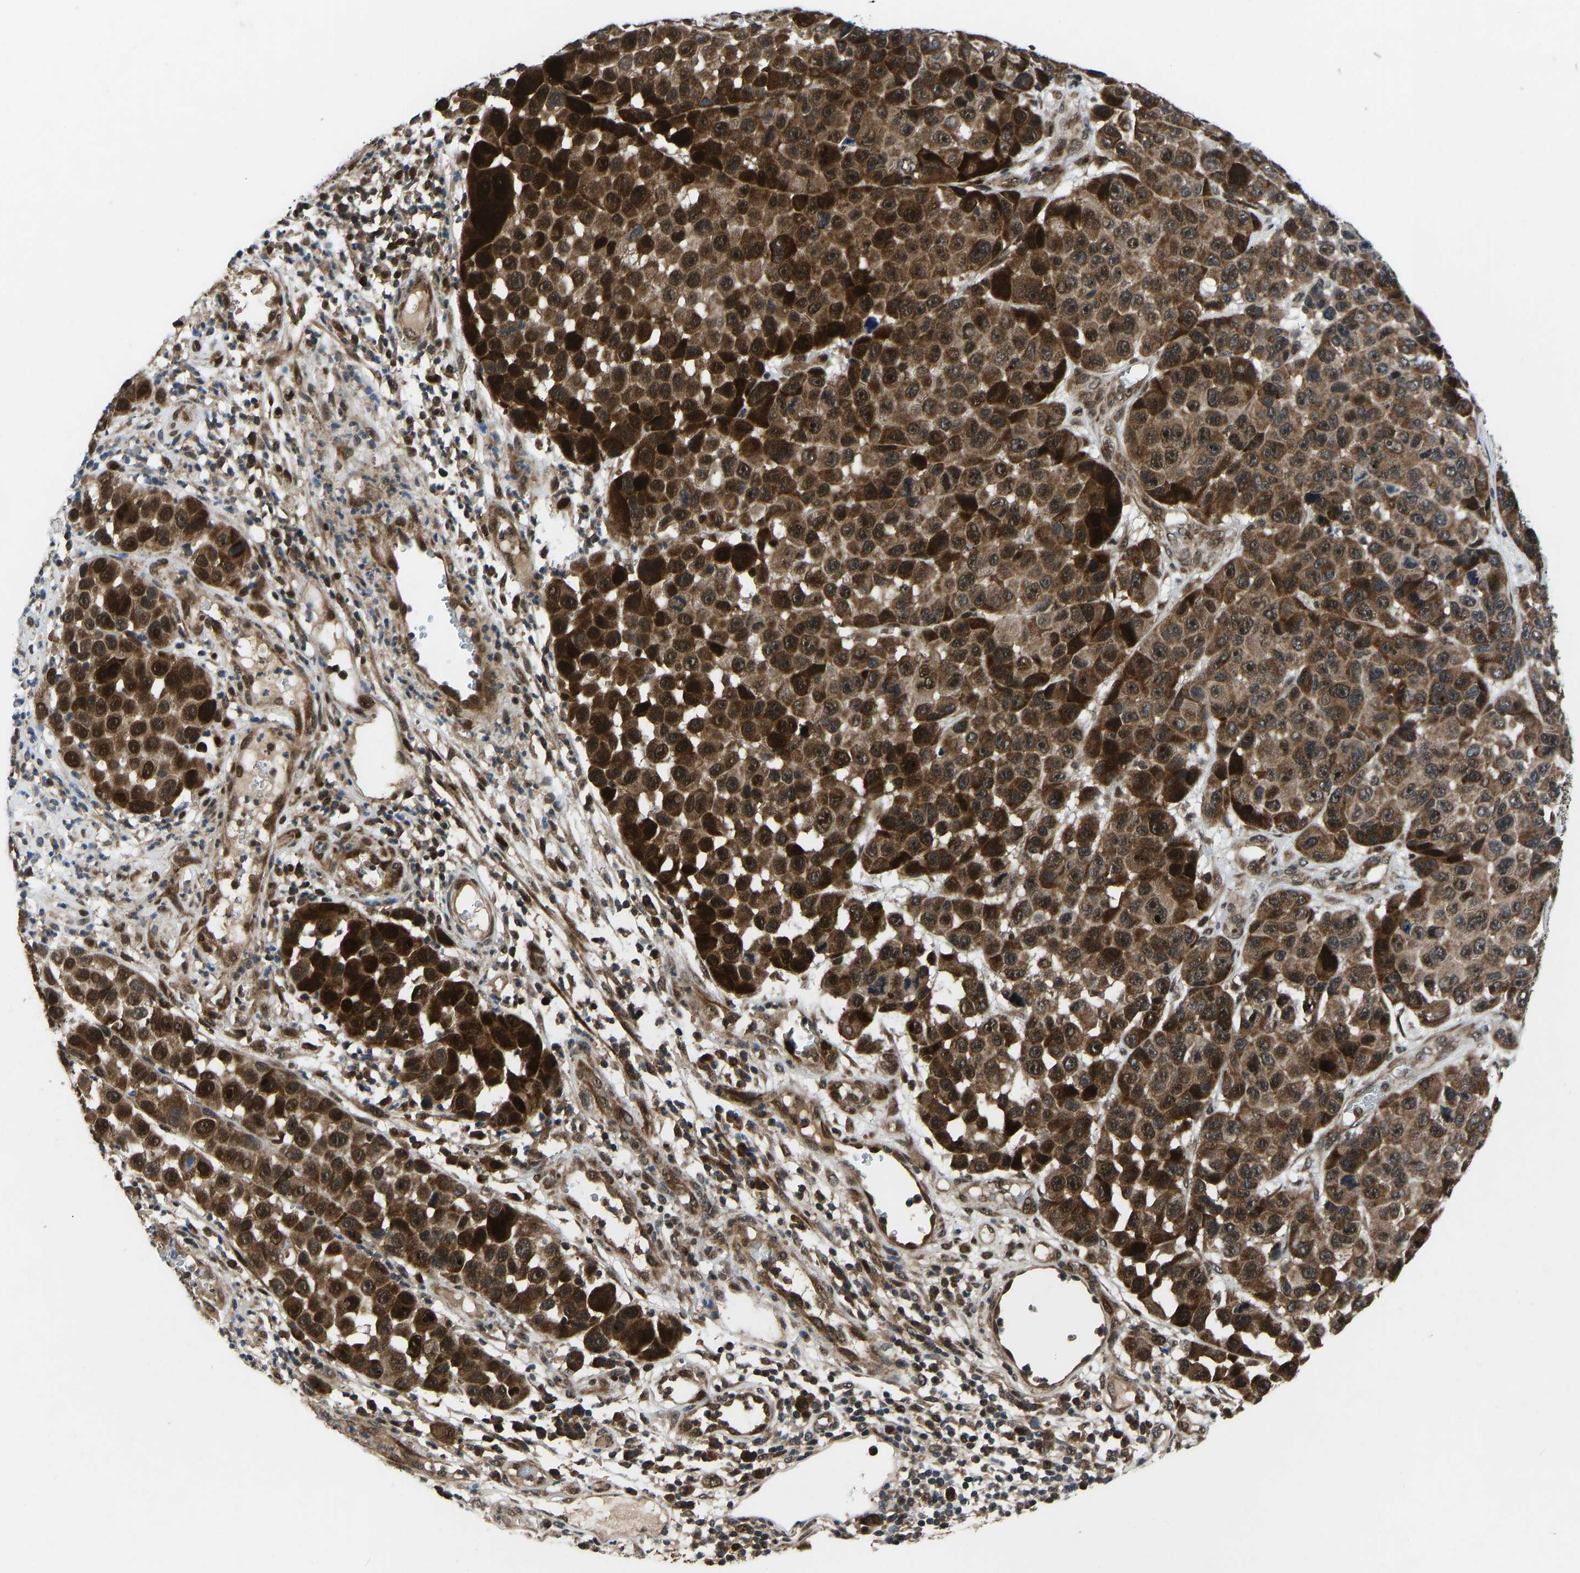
{"staining": {"intensity": "strong", "quantity": ">75%", "location": "cytoplasmic/membranous"}, "tissue": "melanoma", "cell_type": "Tumor cells", "image_type": "cancer", "snomed": [{"axis": "morphology", "description": "Malignant melanoma, NOS"}, {"axis": "topography", "description": "Skin"}], "caption": "A photomicrograph showing strong cytoplasmic/membranous expression in approximately >75% of tumor cells in malignant melanoma, as visualized by brown immunohistochemical staining.", "gene": "RLIM", "patient": {"sex": "male", "age": 53}}